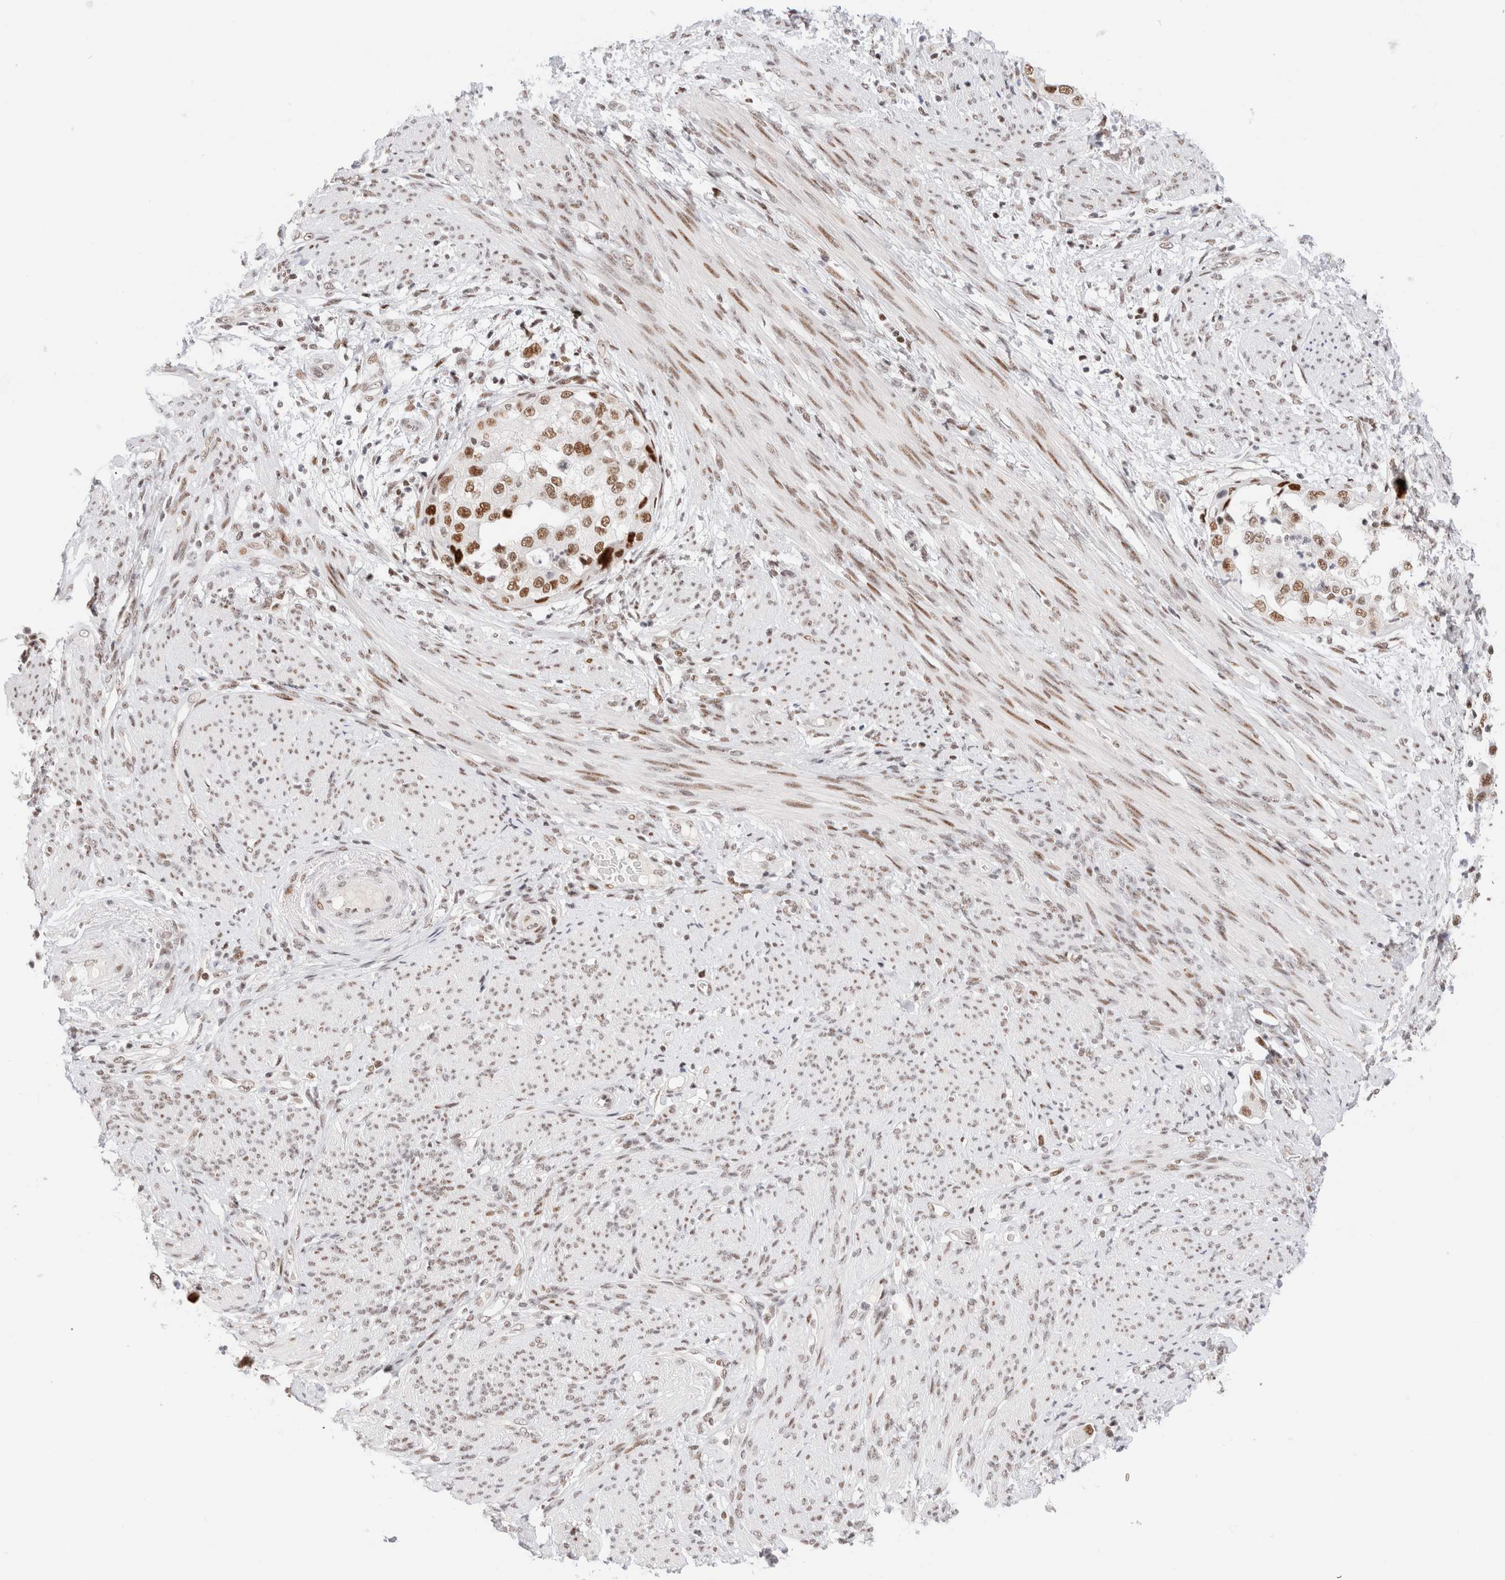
{"staining": {"intensity": "moderate", "quantity": ">75%", "location": "nuclear"}, "tissue": "endometrial cancer", "cell_type": "Tumor cells", "image_type": "cancer", "snomed": [{"axis": "morphology", "description": "Adenocarcinoma, NOS"}, {"axis": "topography", "description": "Endometrium"}], "caption": "Immunohistochemical staining of endometrial cancer (adenocarcinoma) displays moderate nuclear protein positivity in about >75% of tumor cells.", "gene": "ZNF282", "patient": {"sex": "female", "age": 85}}